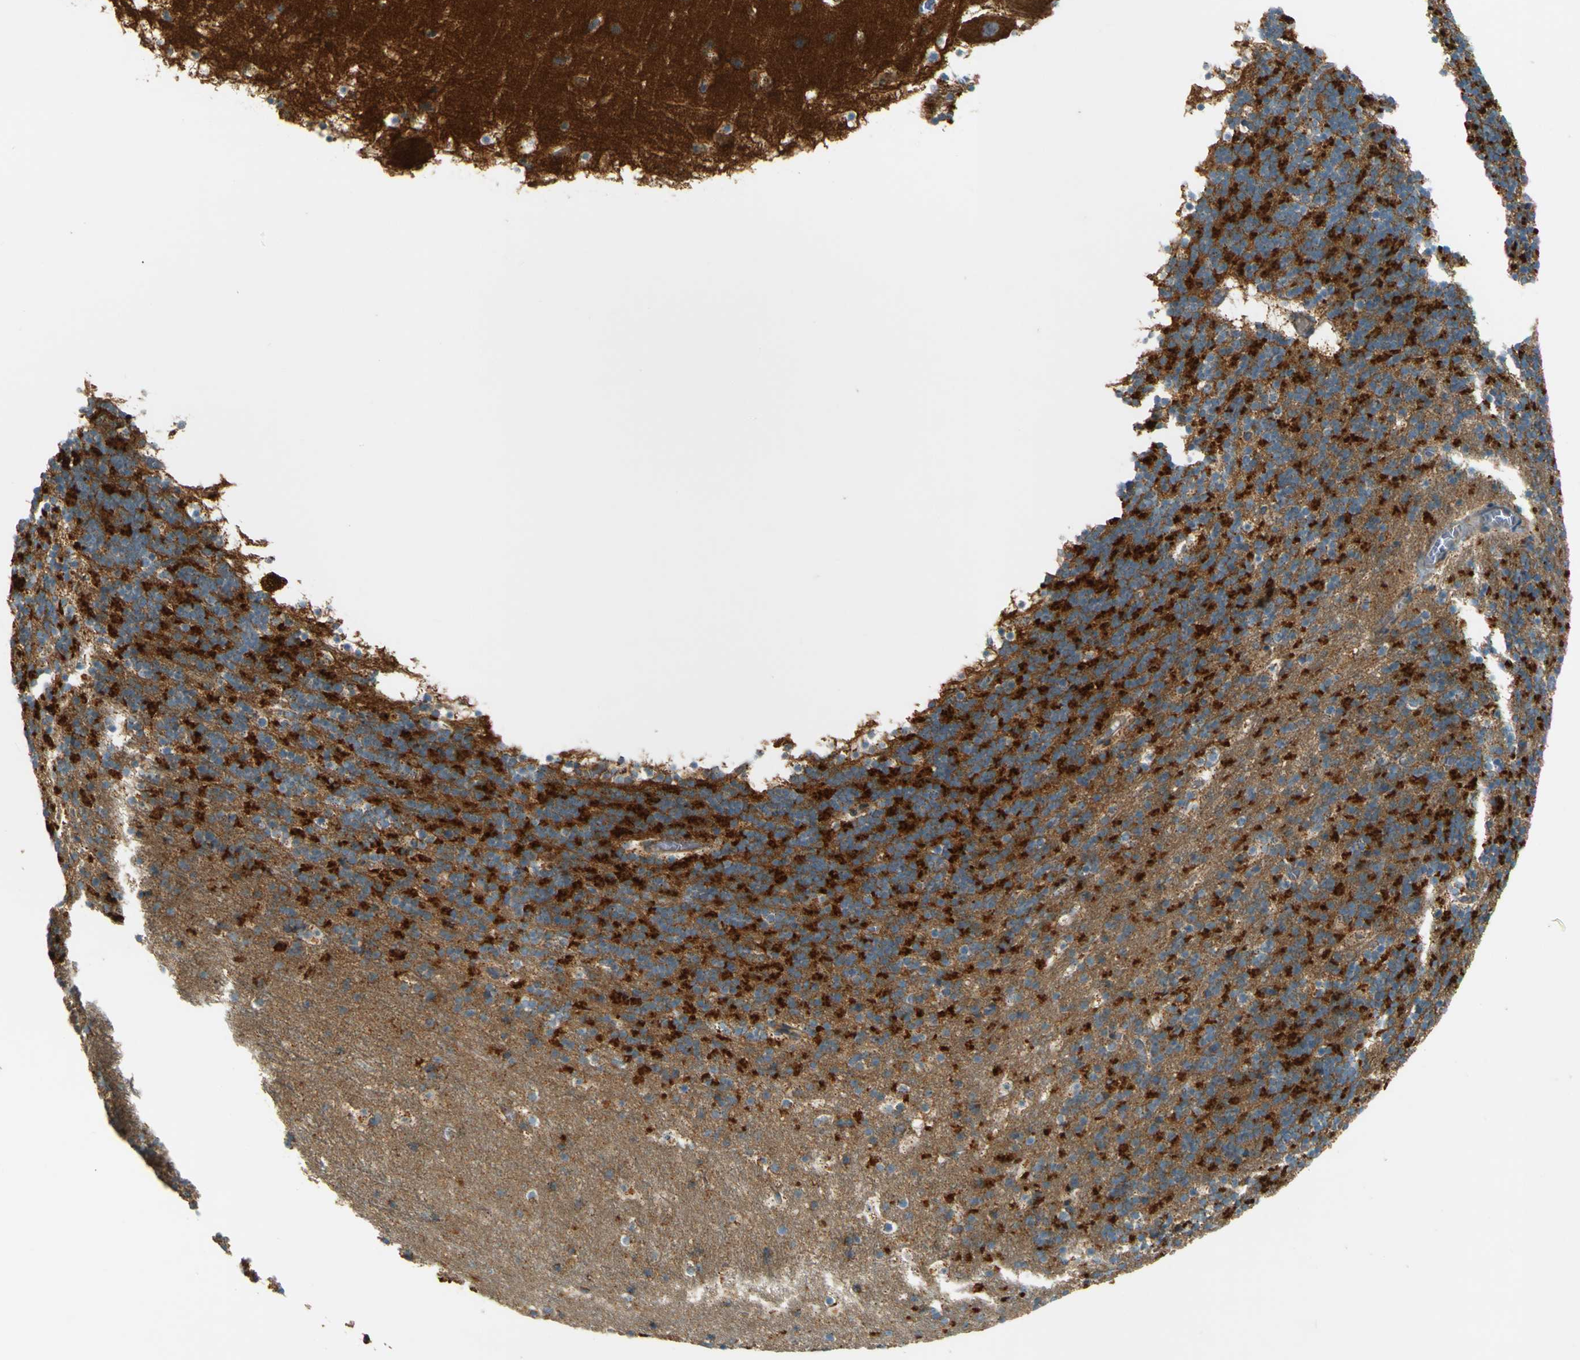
{"staining": {"intensity": "strong", "quantity": "<25%", "location": "cytoplasmic/membranous"}, "tissue": "cerebellum", "cell_type": "Cells in granular layer", "image_type": "normal", "snomed": [{"axis": "morphology", "description": "Normal tissue, NOS"}, {"axis": "topography", "description": "Cerebellum"}], "caption": "Protein staining shows strong cytoplasmic/membranous staining in approximately <25% of cells in granular layer in benign cerebellum.", "gene": "DNAJC5", "patient": {"sex": "male", "age": 45}}